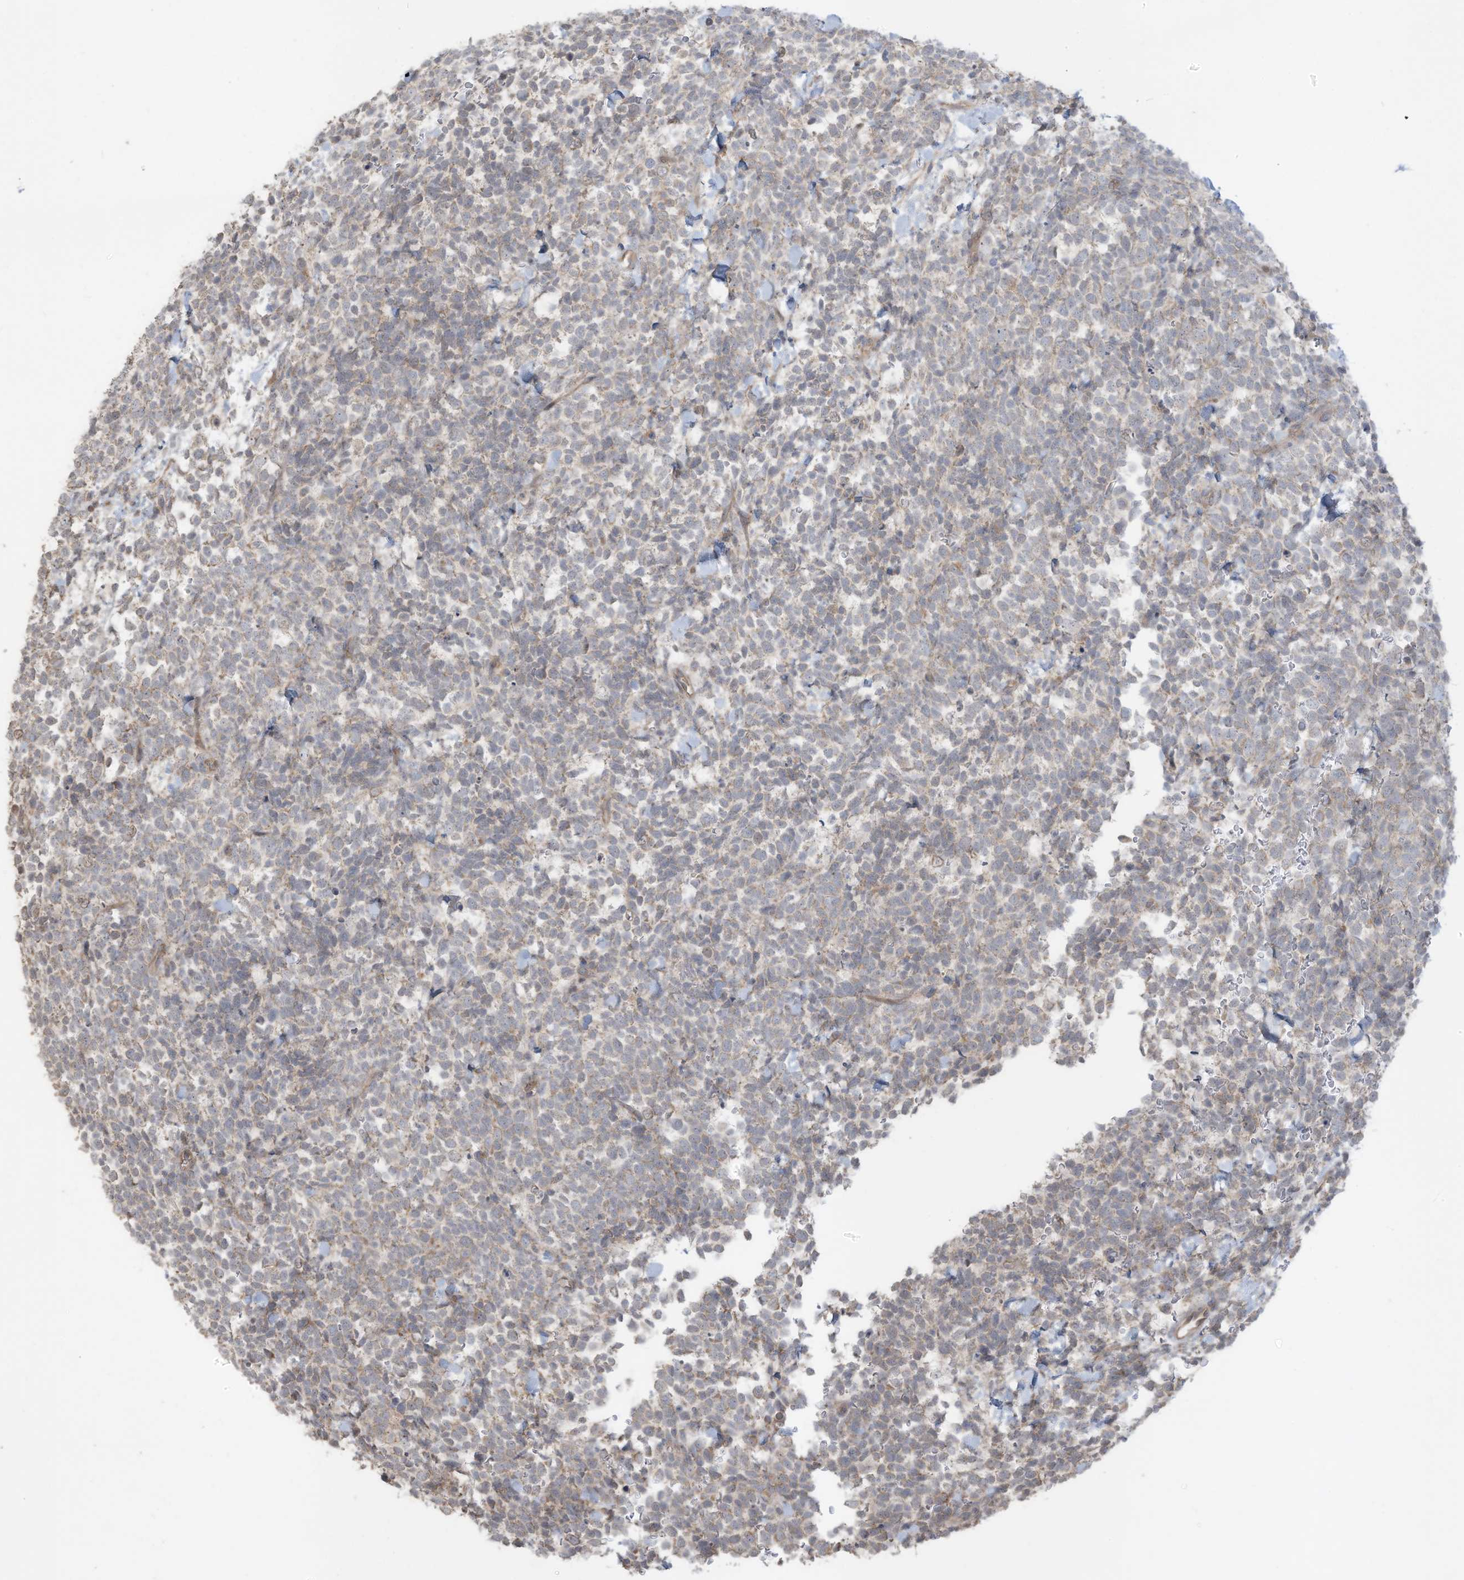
{"staining": {"intensity": "negative", "quantity": "none", "location": "none"}, "tissue": "urothelial cancer", "cell_type": "Tumor cells", "image_type": "cancer", "snomed": [{"axis": "morphology", "description": "Urothelial carcinoma, High grade"}, {"axis": "topography", "description": "Urinary bladder"}], "caption": "Tumor cells show no significant staining in urothelial cancer. (DAB (3,3'-diaminobenzidine) immunohistochemistry, high magnification).", "gene": "MAGIX", "patient": {"sex": "female", "age": 82}}